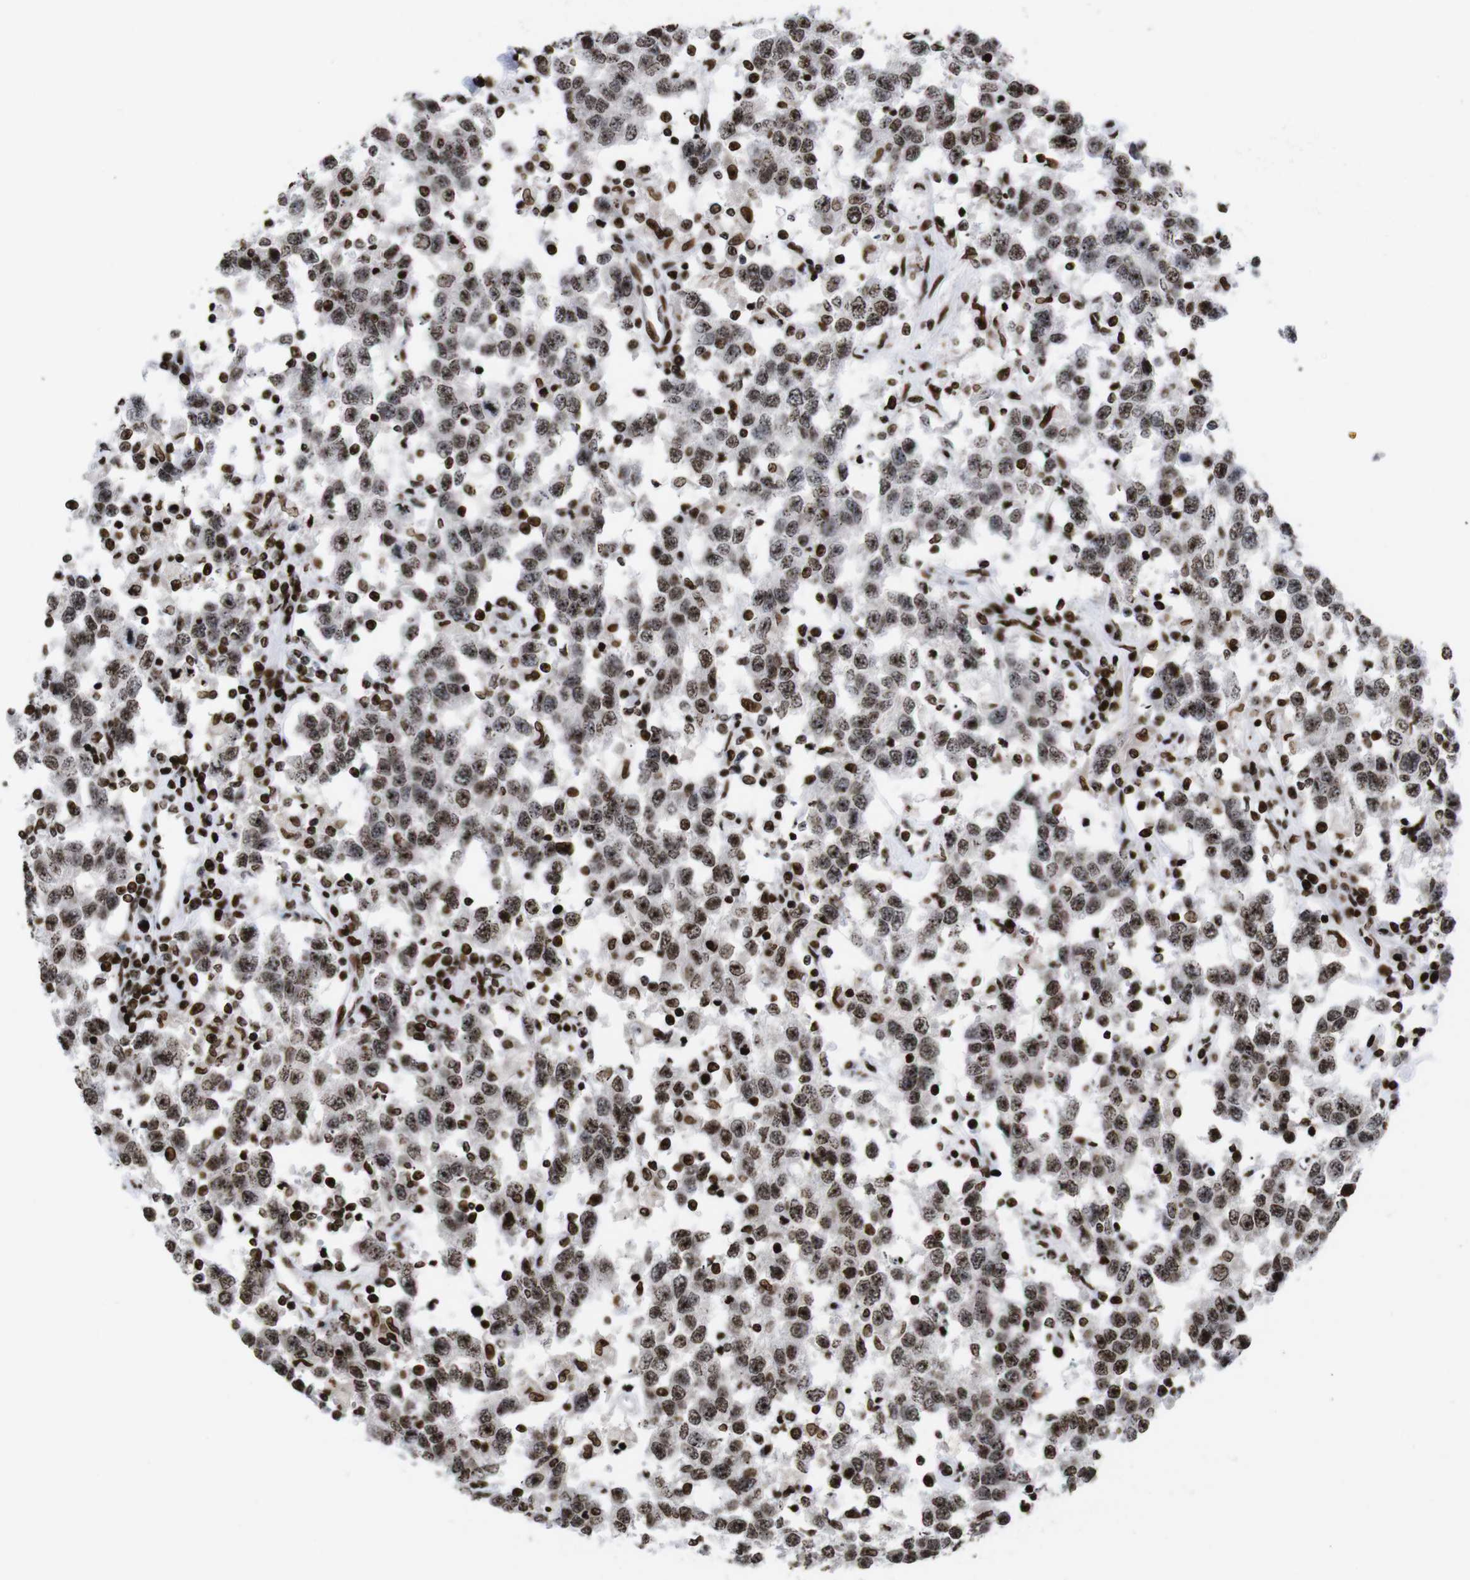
{"staining": {"intensity": "moderate", "quantity": ">75%", "location": "nuclear"}, "tissue": "testis cancer", "cell_type": "Tumor cells", "image_type": "cancer", "snomed": [{"axis": "morphology", "description": "Seminoma, NOS"}, {"axis": "topography", "description": "Testis"}], "caption": "DAB (3,3'-diaminobenzidine) immunohistochemical staining of testis seminoma shows moderate nuclear protein expression in approximately >75% of tumor cells.", "gene": "H1-4", "patient": {"sex": "male", "age": 41}}